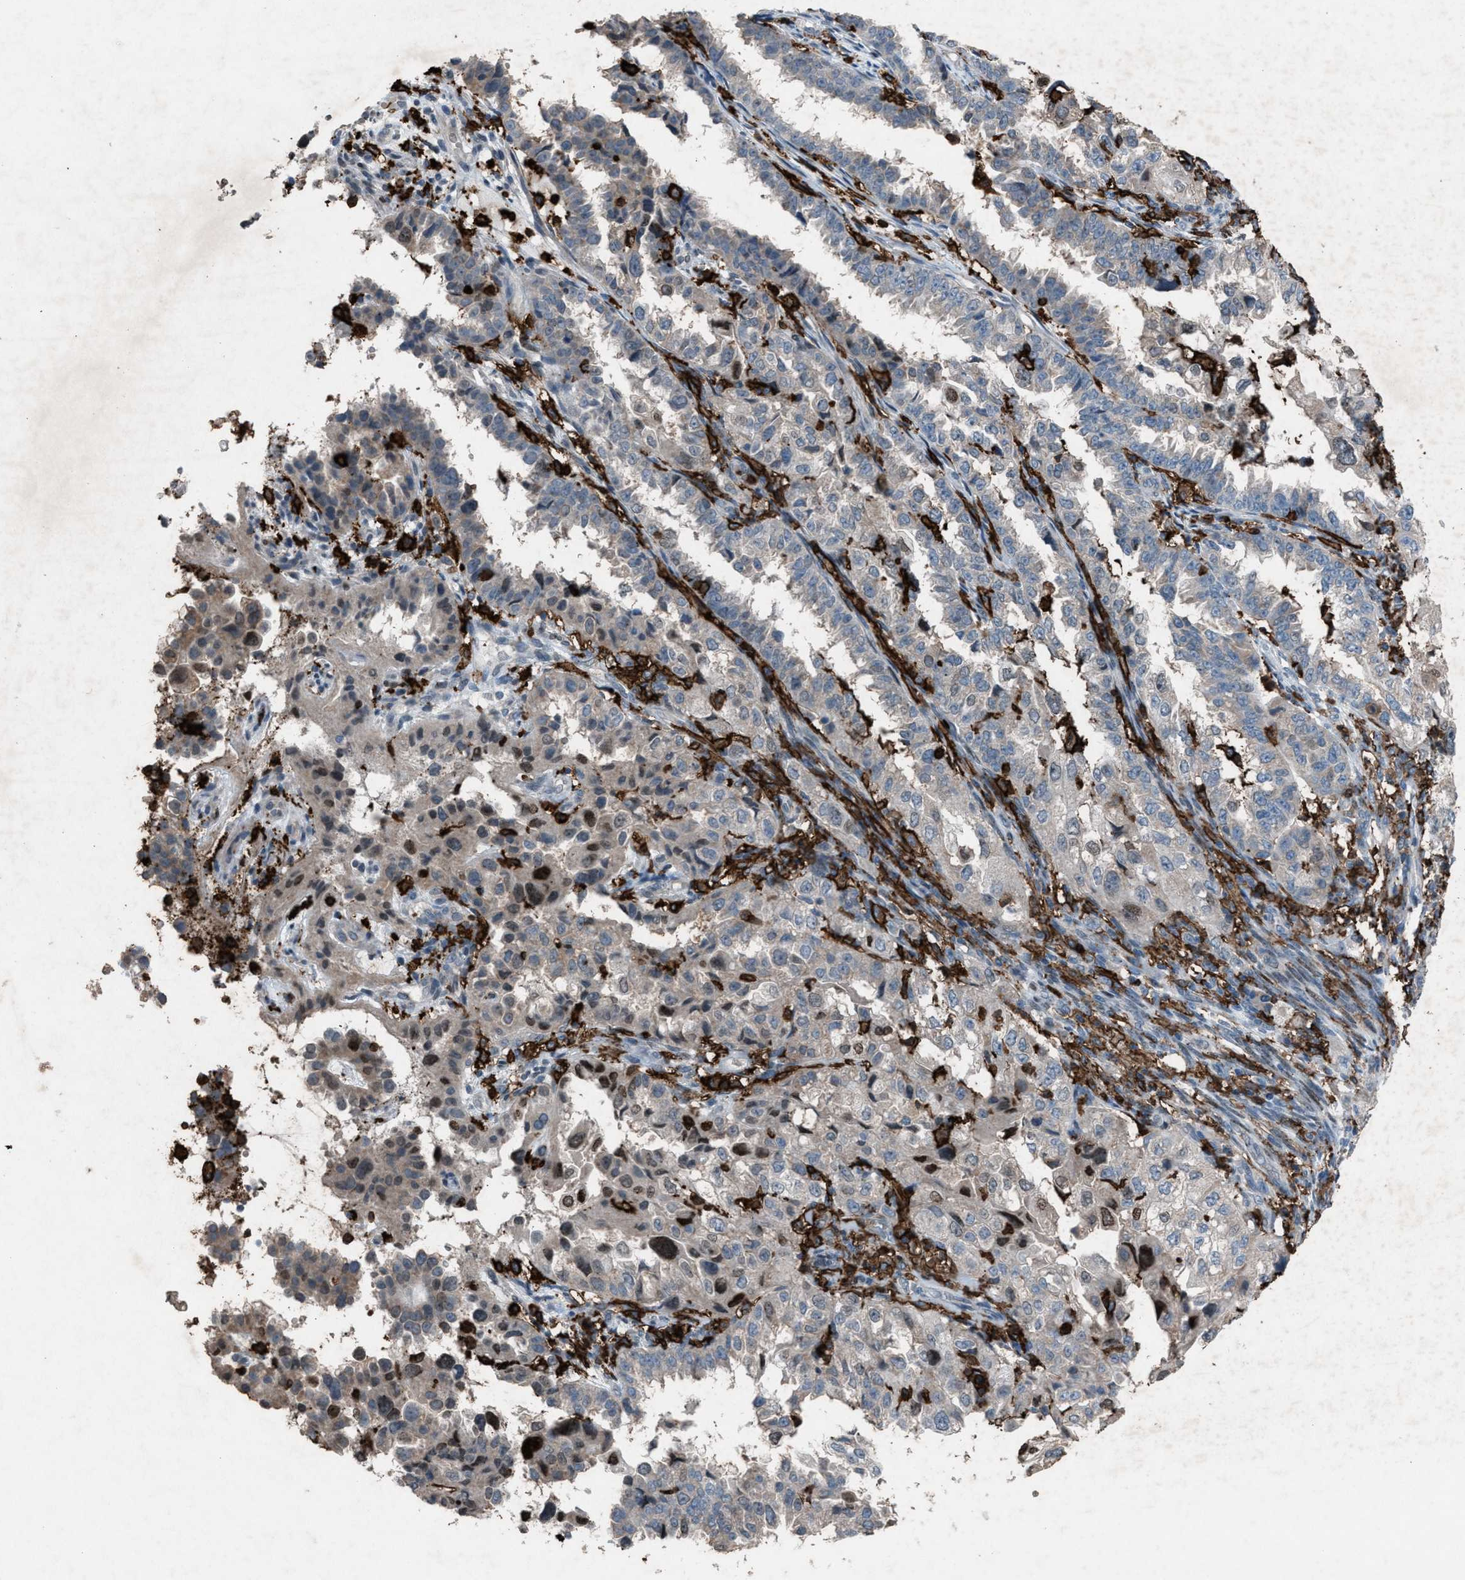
{"staining": {"intensity": "weak", "quantity": "<25%", "location": "cytoplasmic/membranous,nuclear"}, "tissue": "endometrial cancer", "cell_type": "Tumor cells", "image_type": "cancer", "snomed": [{"axis": "morphology", "description": "Adenocarcinoma, NOS"}, {"axis": "topography", "description": "Endometrium"}], "caption": "High magnification brightfield microscopy of adenocarcinoma (endometrial) stained with DAB (brown) and counterstained with hematoxylin (blue): tumor cells show no significant positivity.", "gene": "FCER1G", "patient": {"sex": "female", "age": 85}}